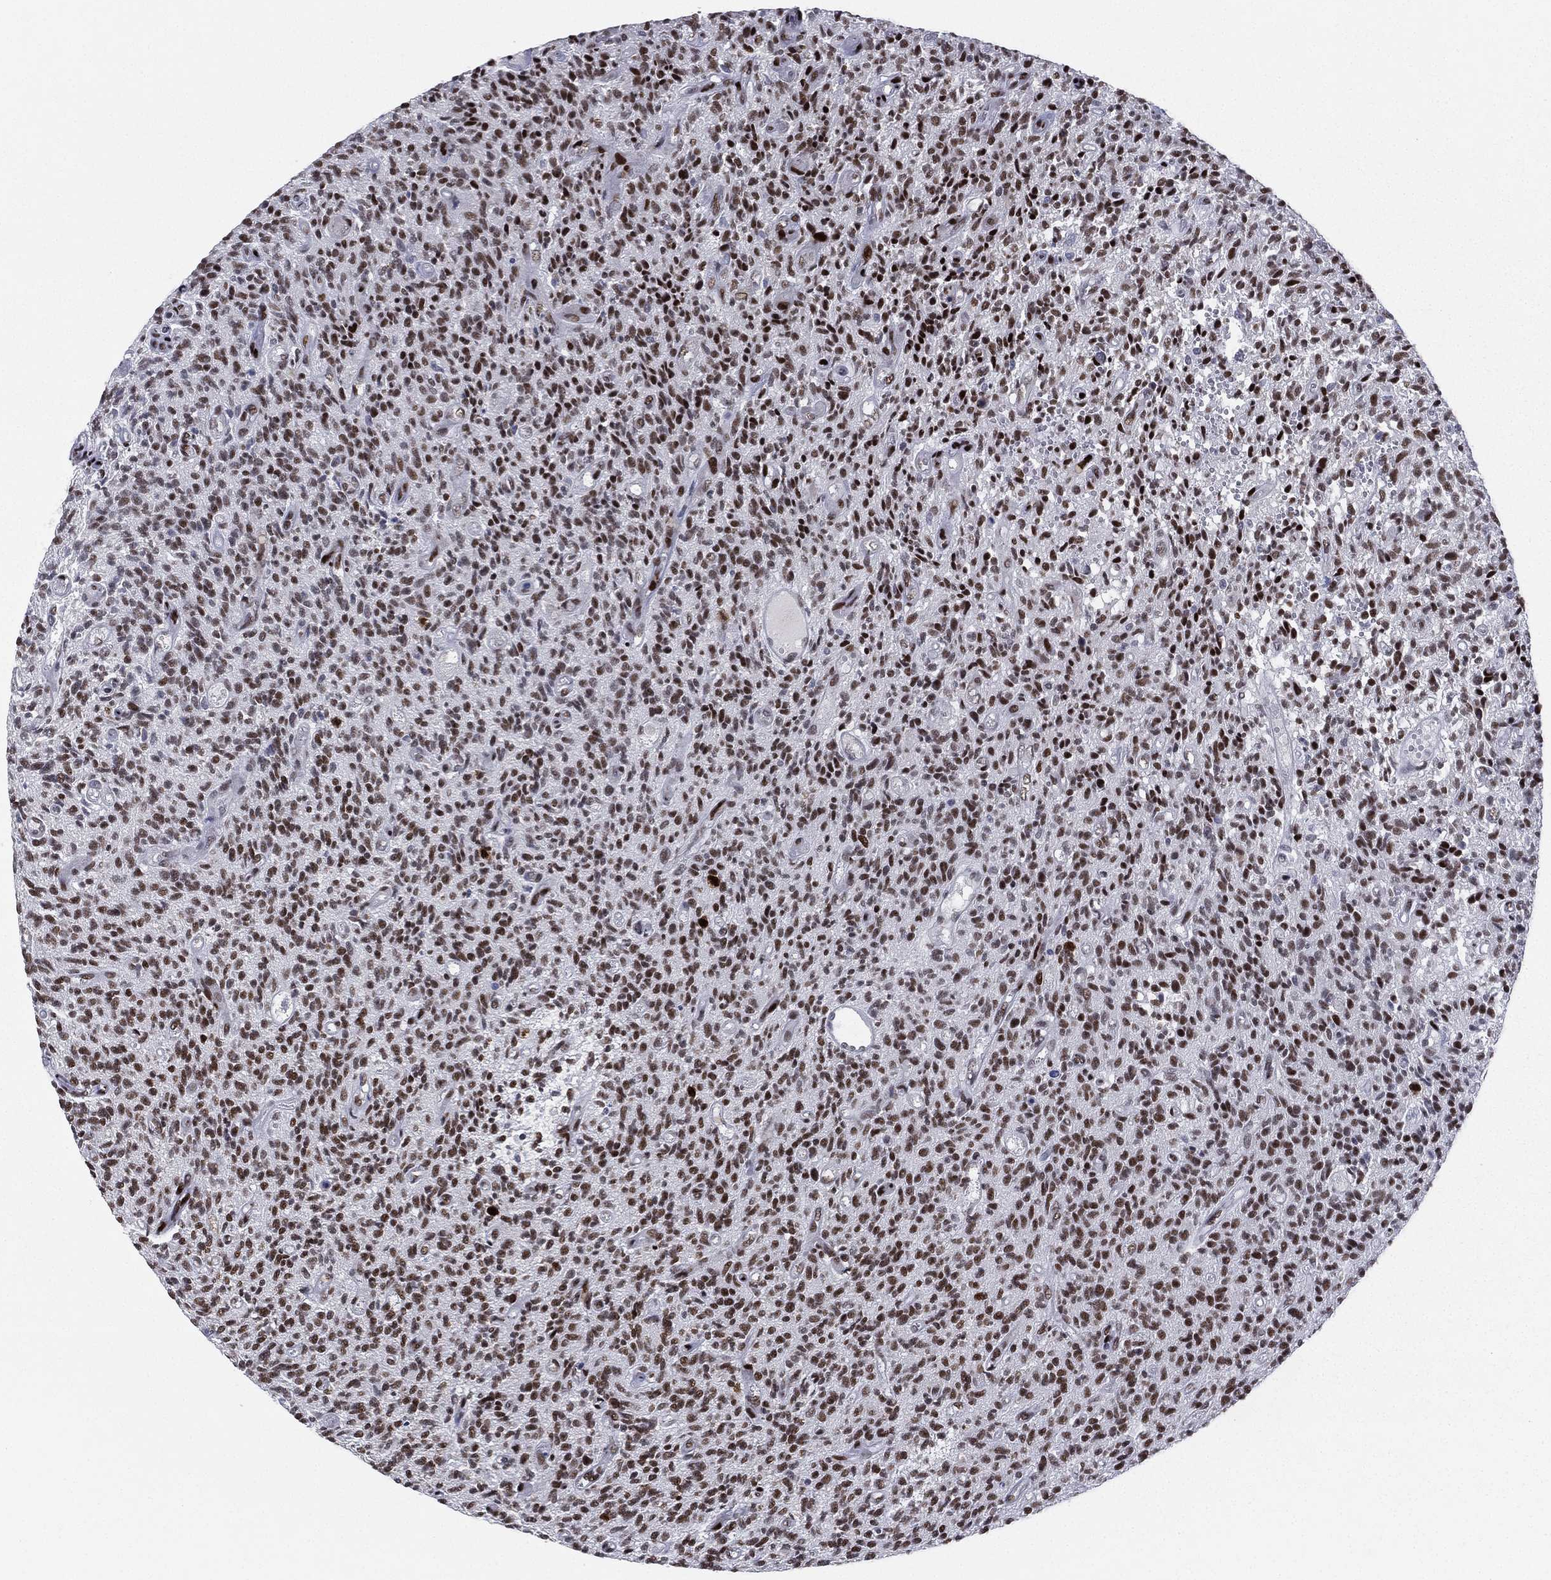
{"staining": {"intensity": "moderate", "quantity": ">75%", "location": "nuclear"}, "tissue": "glioma", "cell_type": "Tumor cells", "image_type": "cancer", "snomed": [{"axis": "morphology", "description": "Glioma, malignant, High grade"}, {"axis": "topography", "description": "Brain"}], "caption": "A medium amount of moderate nuclear positivity is present in approximately >75% of tumor cells in malignant glioma (high-grade) tissue. (Stains: DAB in brown, nuclei in blue, Microscopy: brightfield microscopy at high magnification).", "gene": "RTF1", "patient": {"sex": "male", "age": 64}}